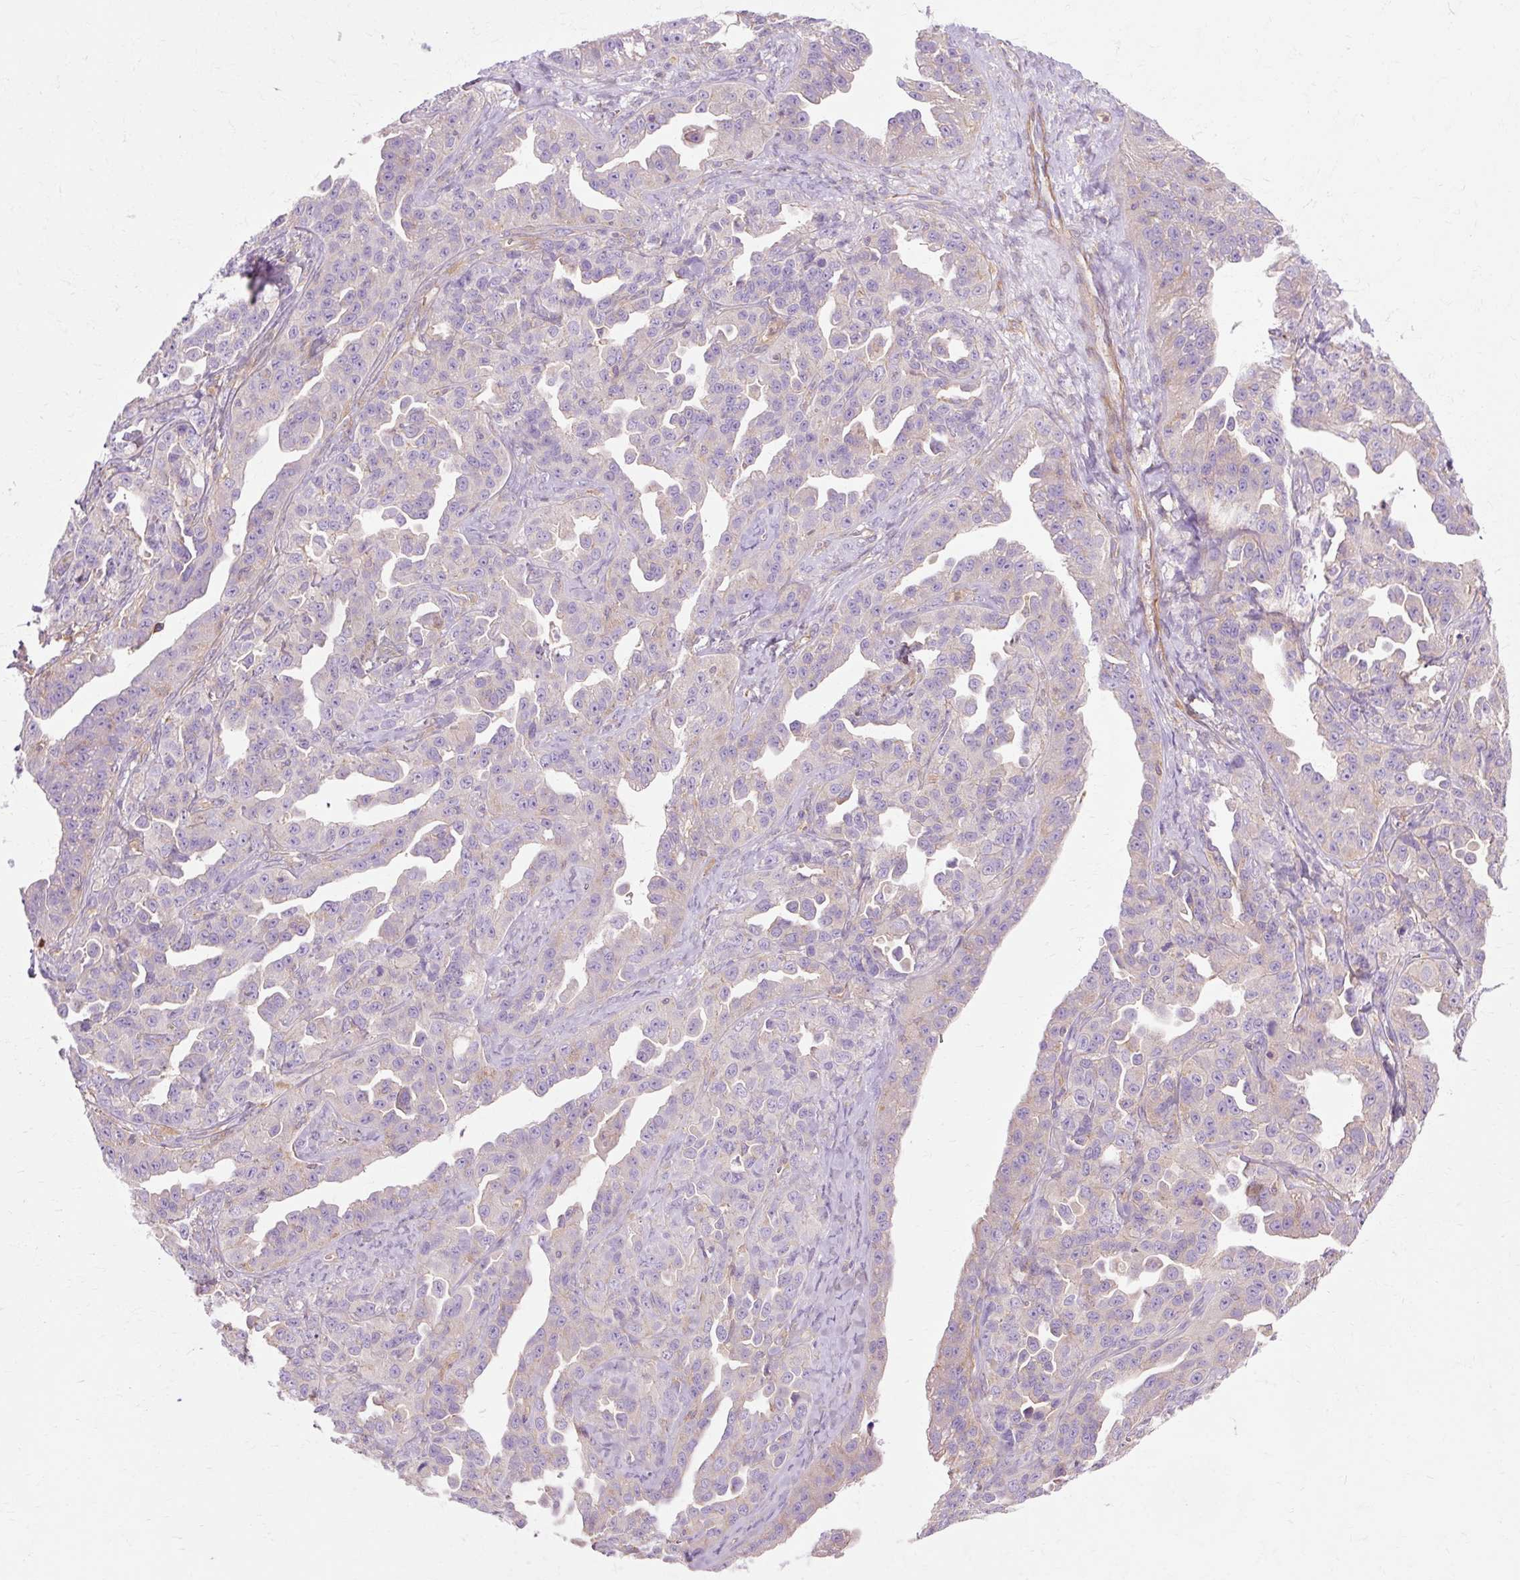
{"staining": {"intensity": "negative", "quantity": "none", "location": "none"}, "tissue": "ovarian cancer", "cell_type": "Tumor cells", "image_type": "cancer", "snomed": [{"axis": "morphology", "description": "Cystadenocarcinoma, serous, NOS"}, {"axis": "topography", "description": "Ovary"}], "caption": "A high-resolution image shows immunohistochemistry (IHC) staining of ovarian cancer (serous cystadenocarcinoma), which shows no significant expression in tumor cells. The staining is performed using DAB (3,3'-diaminobenzidine) brown chromogen with nuclei counter-stained in using hematoxylin.", "gene": "TBC1D2B", "patient": {"sex": "female", "age": 75}}